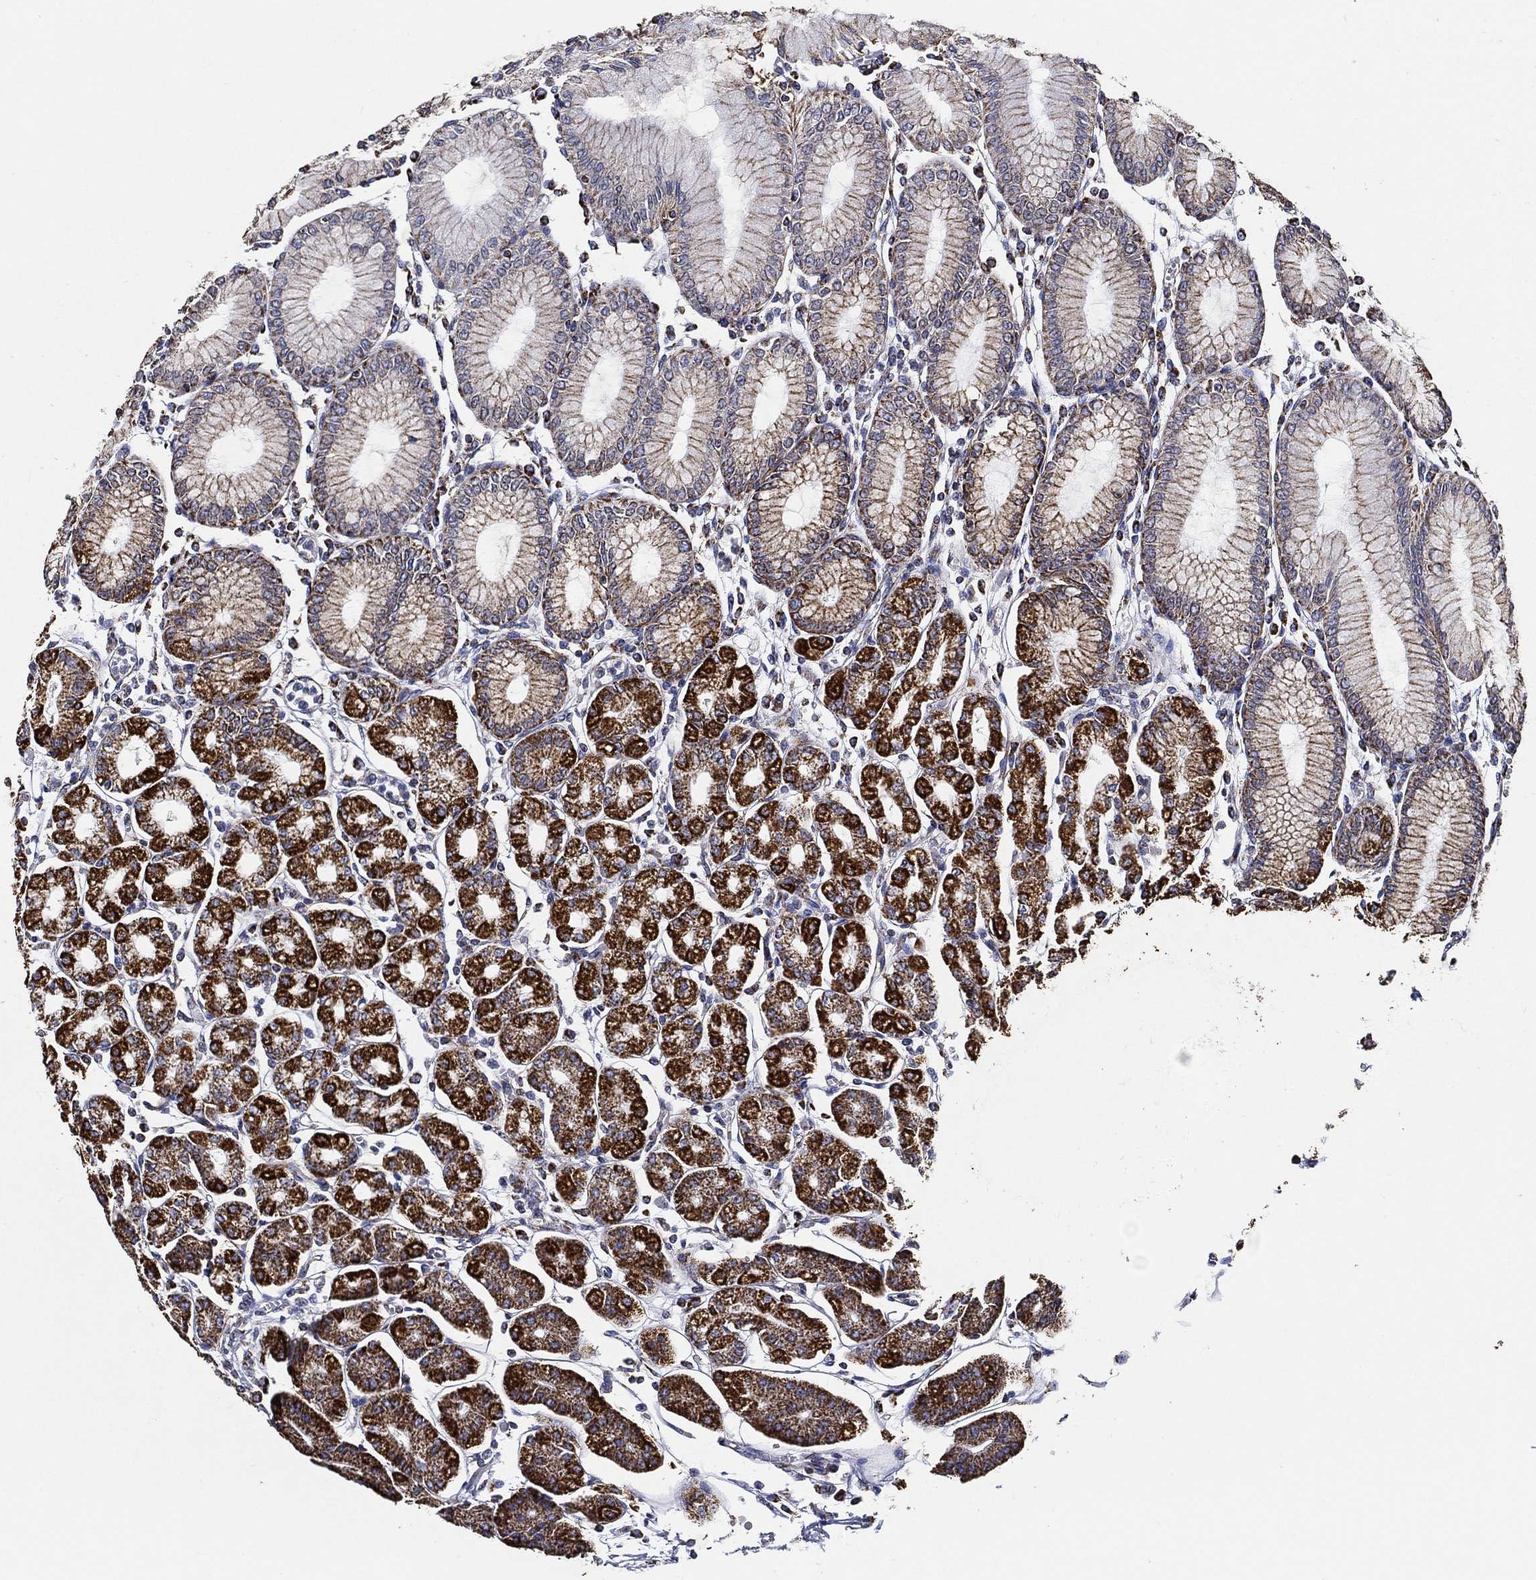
{"staining": {"intensity": "strong", "quantity": "25%-75%", "location": "cytoplasmic/membranous"}, "tissue": "stomach", "cell_type": "Glandular cells", "image_type": "normal", "snomed": [{"axis": "morphology", "description": "Normal tissue, NOS"}, {"axis": "topography", "description": "Skeletal muscle"}, {"axis": "topography", "description": "Stomach"}], "caption": "Protein expression analysis of benign stomach reveals strong cytoplasmic/membranous staining in approximately 25%-75% of glandular cells.", "gene": "NDUFAB1", "patient": {"sex": "female", "age": 57}}